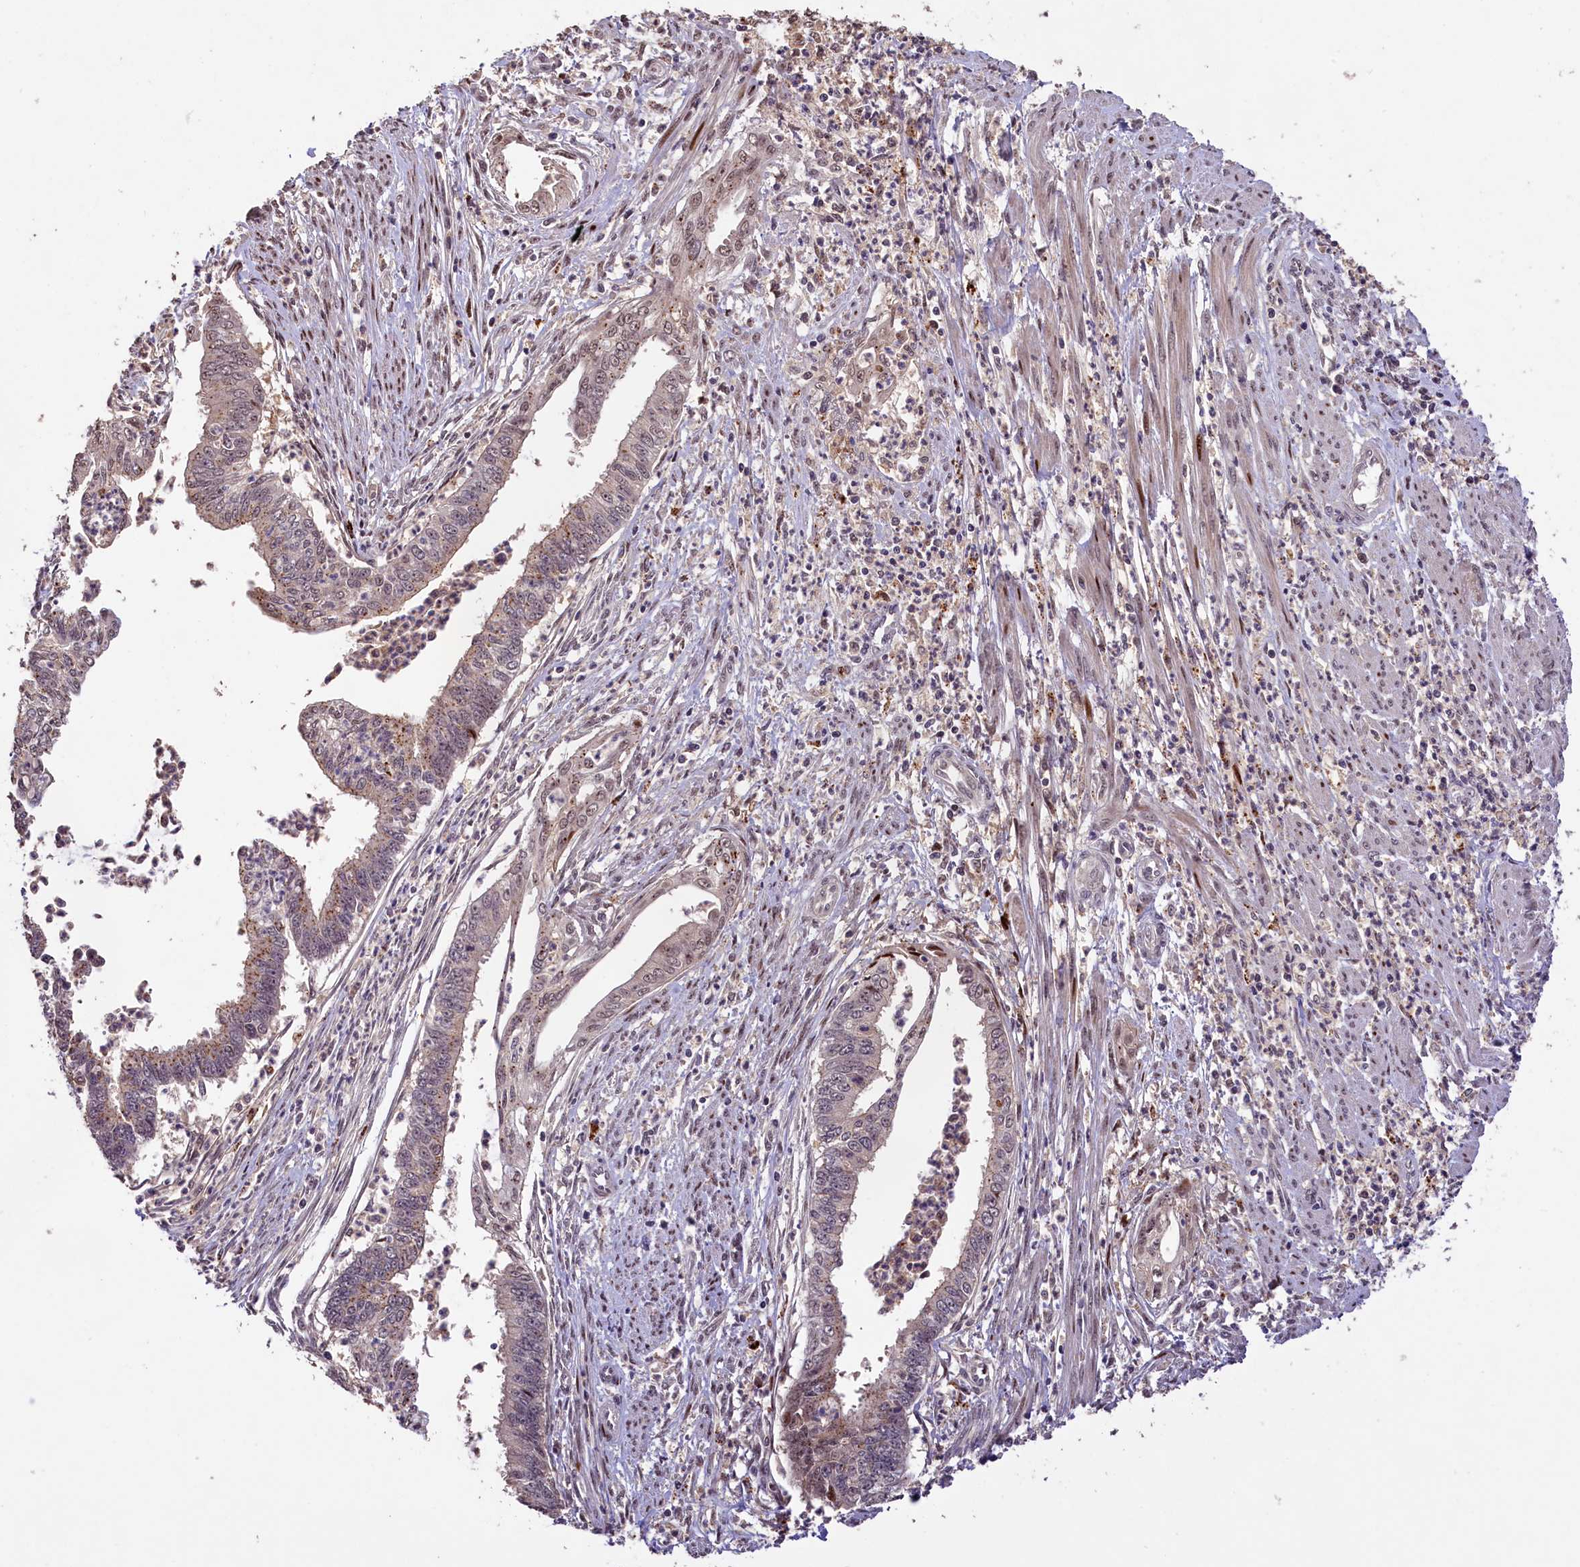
{"staining": {"intensity": "weak", "quantity": "25%-75%", "location": "cytoplasmic/membranous"}, "tissue": "endometrial cancer", "cell_type": "Tumor cells", "image_type": "cancer", "snomed": [{"axis": "morphology", "description": "Adenocarcinoma, NOS"}, {"axis": "topography", "description": "Endometrium"}], "caption": "Endometrial adenocarcinoma was stained to show a protein in brown. There is low levels of weak cytoplasmic/membranous positivity in approximately 25%-75% of tumor cells.", "gene": "PHAF1", "patient": {"sex": "female", "age": 73}}